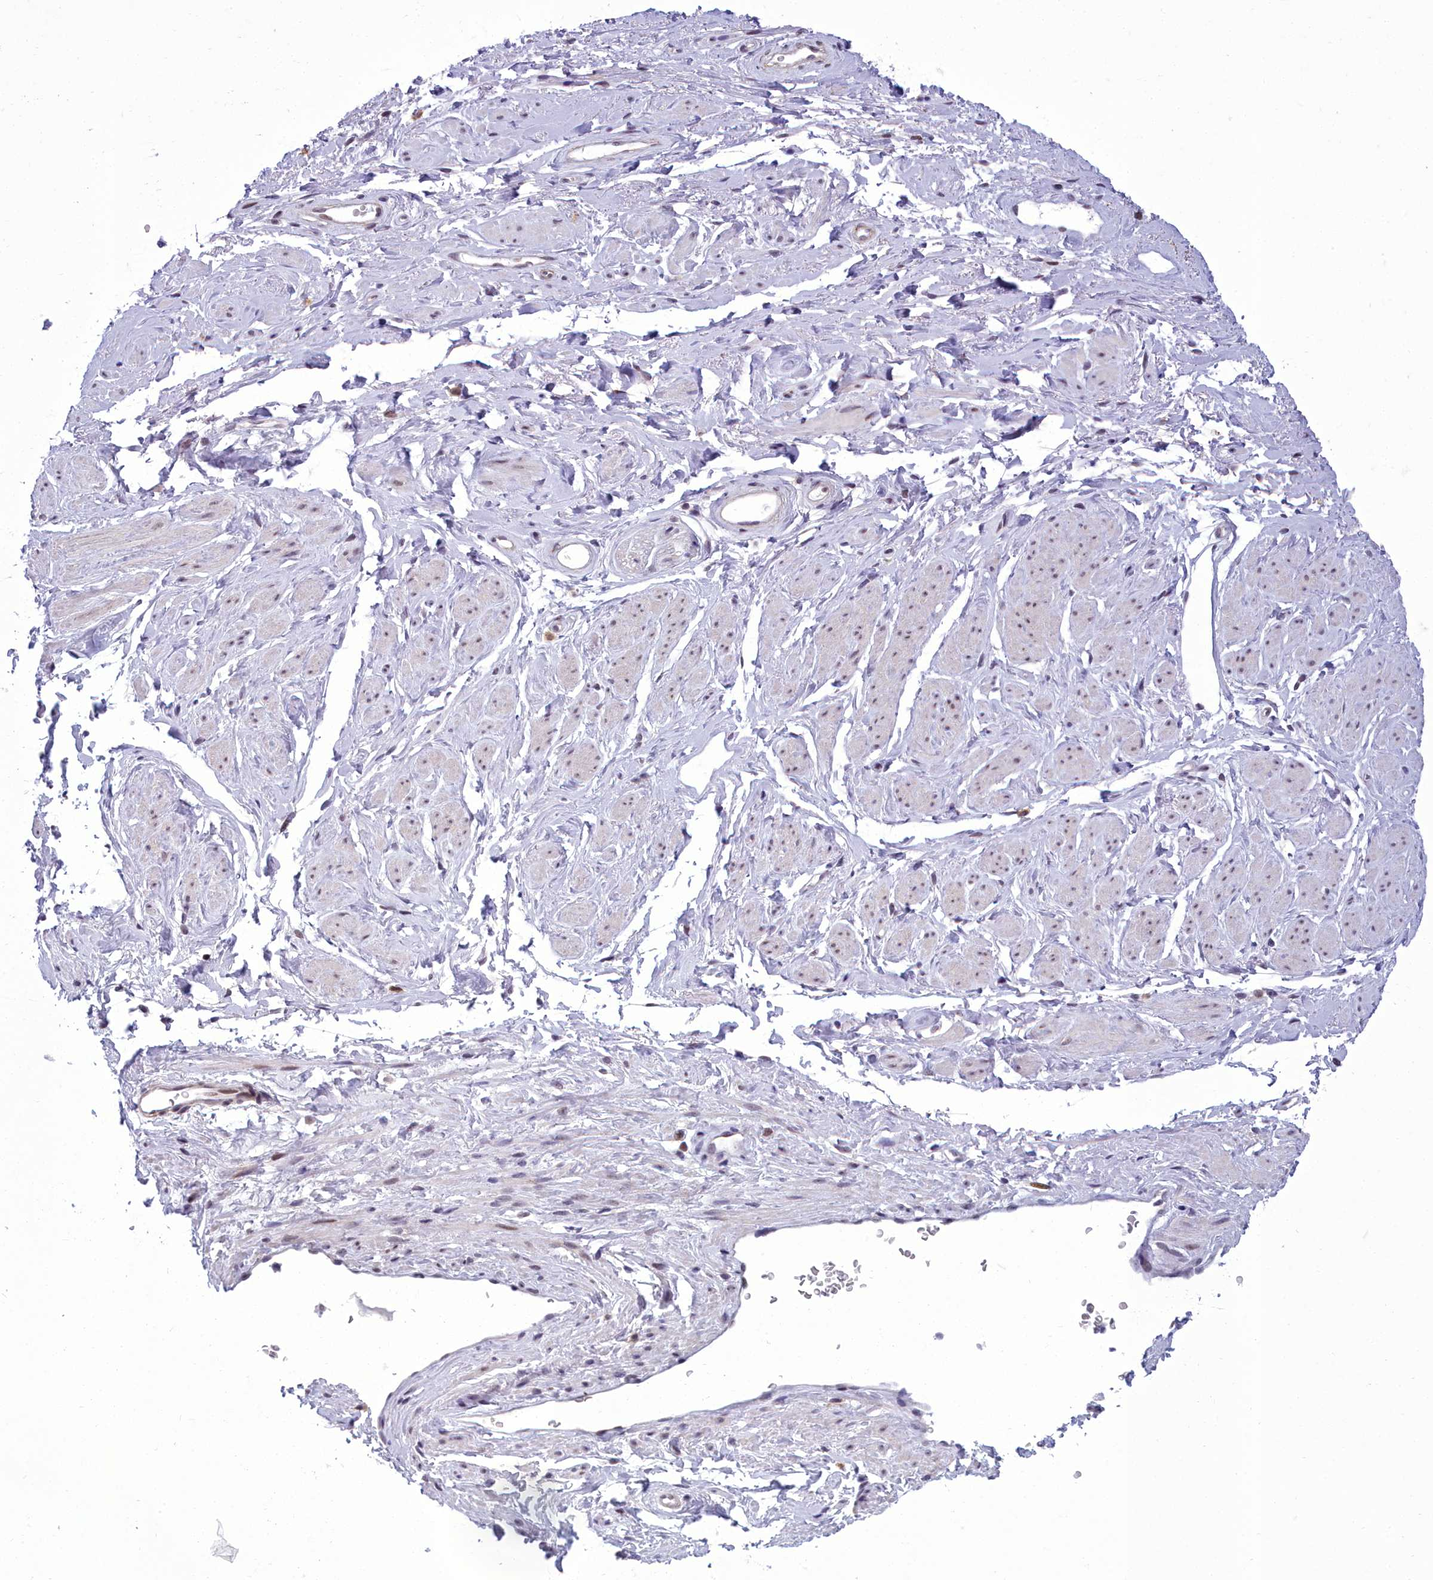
{"staining": {"intensity": "negative", "quantity": "none", "location": "none"}, "tissue": "adipose tissue", "cell_type": "Adipocytes", "image_type": "normal", "snomed": [{"axis": "morphology", "description": "Normal tissue, NOS"}, {"axis": "morphology", "description": "Adenocarcinoma, NOS"}, {"axis": "topography", "description": "Rectum"}, {"axis": "topography", "description": "Vagina"}, {"axis": "topography", "description": "Peripheral nerve tissue"}], "caption": "High magnification brightfield microscopy of normal adipose tissue stained with DAB (brown) and counterstained with hematoxylin (blue): adipocytes show no significant expression. (DAB immunohistochemistry with hematoxylin counter stain).", "gene": "CEACAM19", "patient": {"sex": "female", "age": 71}}